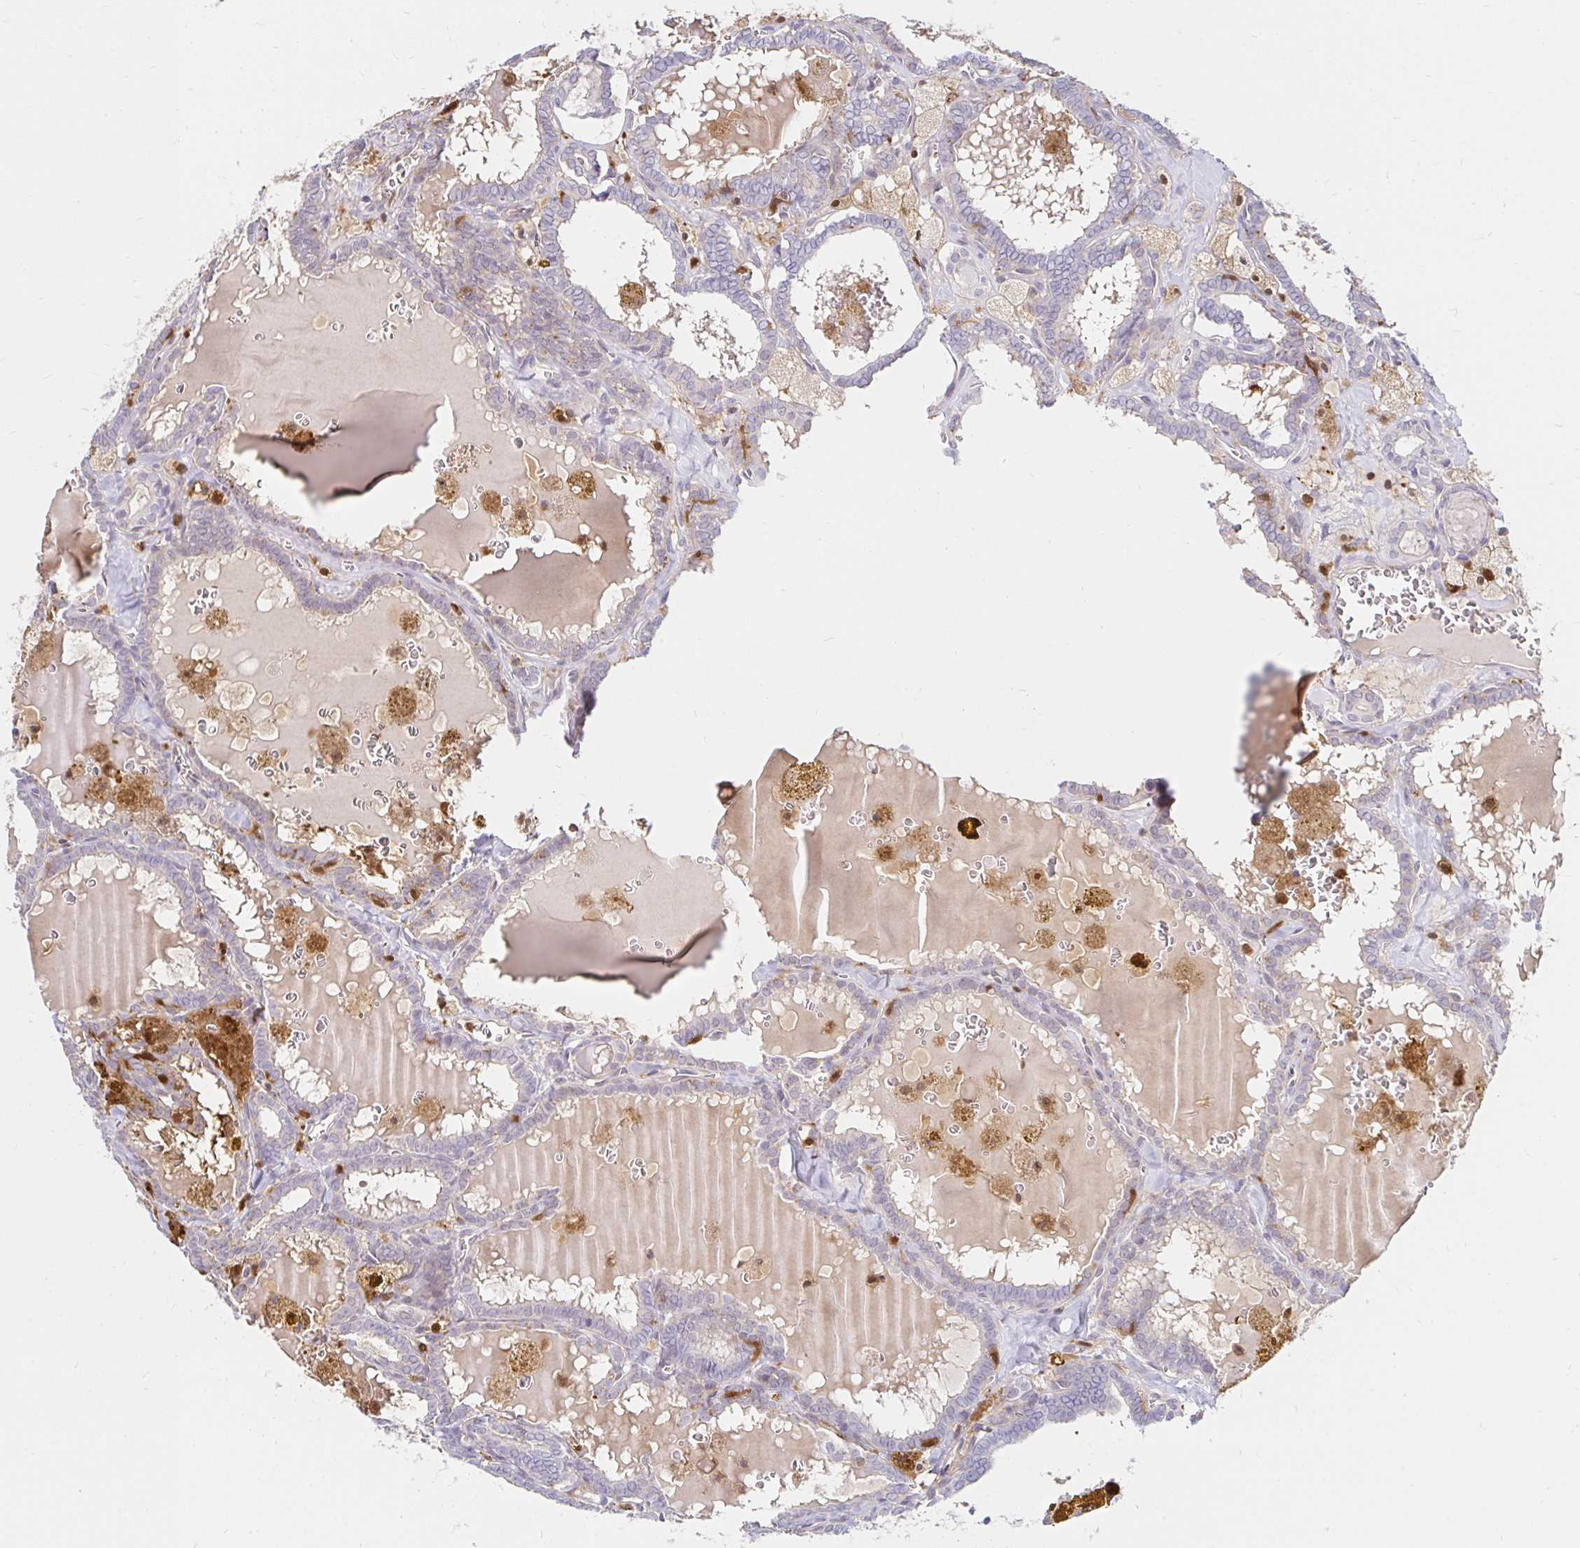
{"staining": {"intensity": "negative", "quantity": "none", "location": "none"}, "tissue": "thyroid cancer", "cell_type": "Tumor cells", "image_type": "cancer", "snomed": [{"axis": "morphology", "description": "Papillary adenocarcinoma, NOS"}, {"axis": "topography", "description": "Thyroid gland"}], "caption": "Immunohistochemistry photomicrograph of human thyroid cancer stained for a protein (brown), which exhibits no expression in tumor cells.", "gene": "PYCARD", "patient": {"sex": "female", "age": 39}}